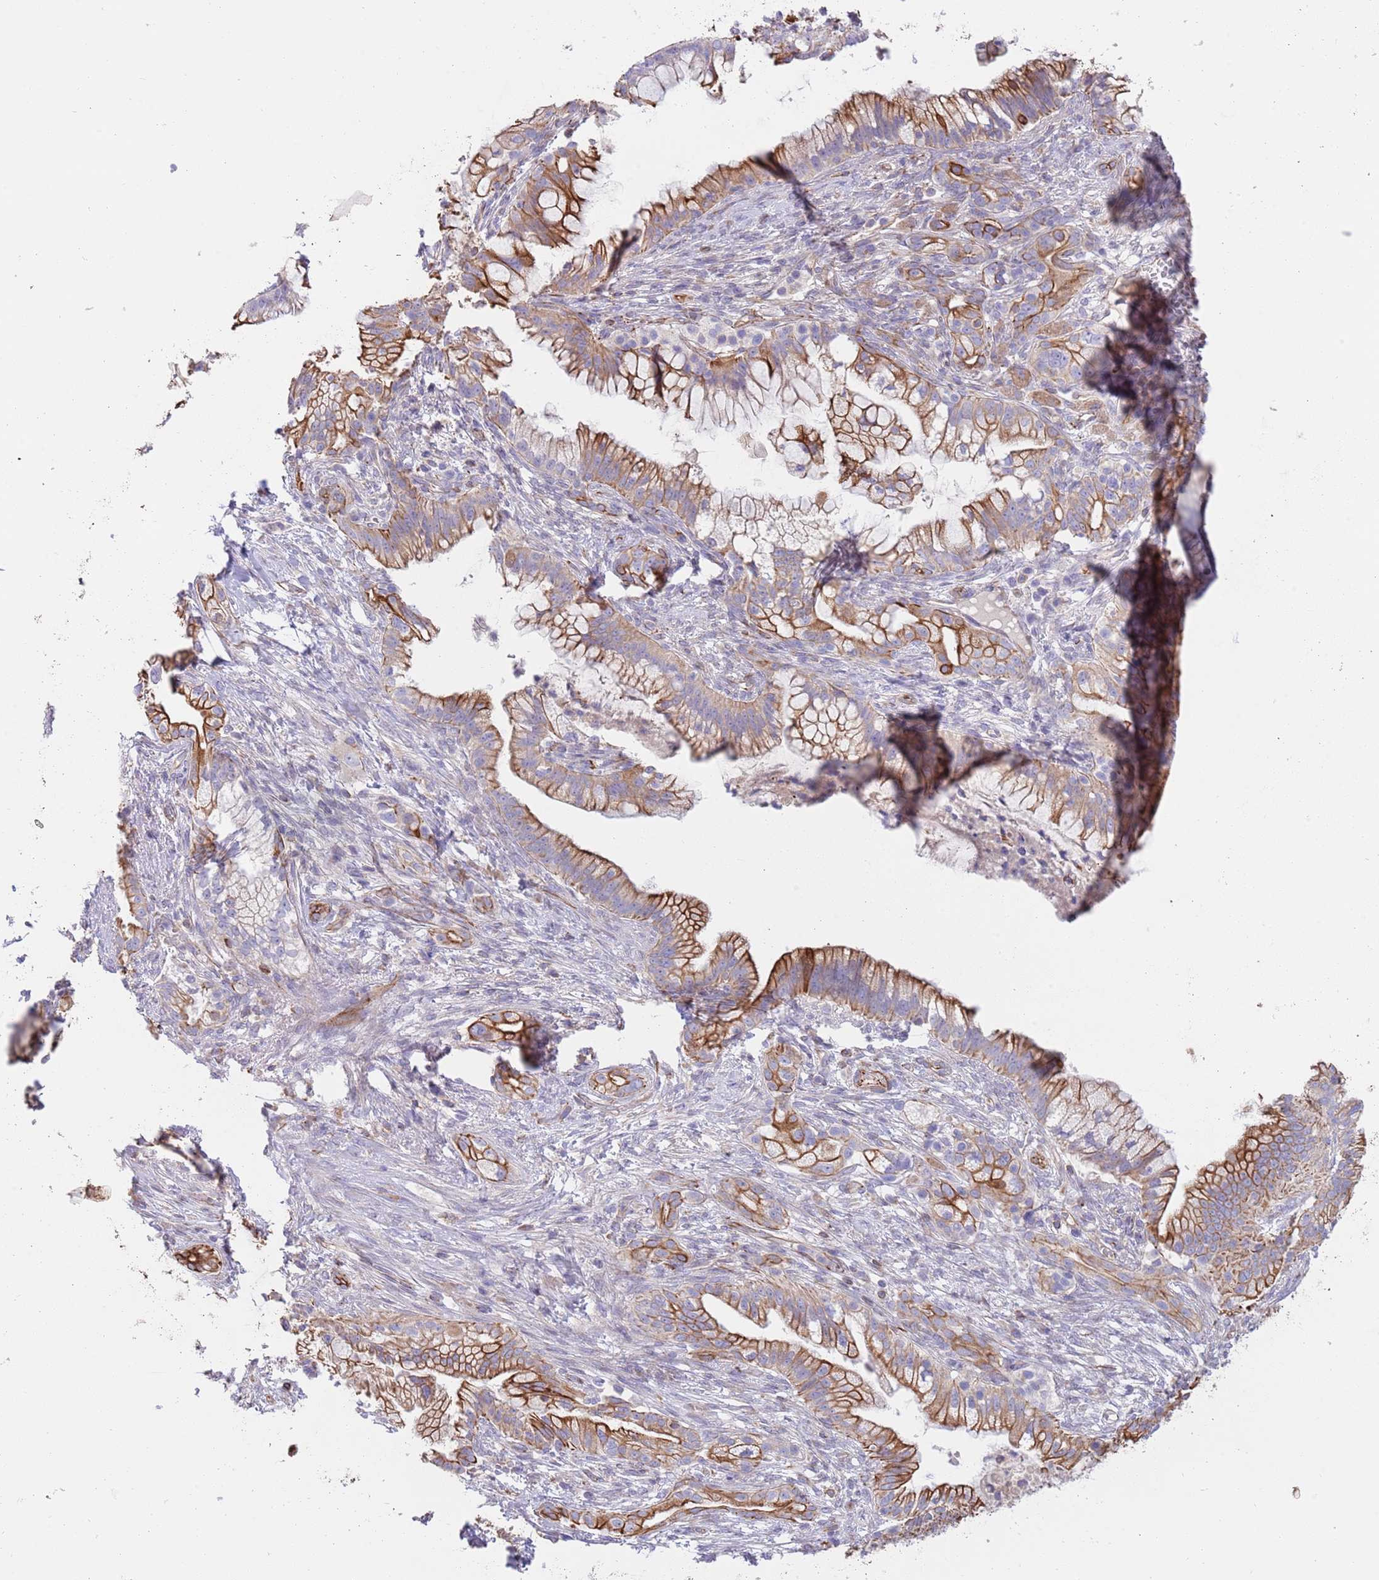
{"staining": {"intensity": "moderate", "quantity": "25%-75%", "location": "cytoplasmic/membranous"}, "tissue": "pancreatic cancer", "cell_type": "Tumor cells", "image_type": "cancer", "snomed": [{"axis": "morphology", "description": "Adenocarcinoma, NOS"}, {"axis": "topography", "description": "Pancreas"}], "caption": "Immunohistochemical staining of human pancreatic adenocarcinoma exhibits medium levels of moderate cytoplasmic/membranous positivity in about 25%-75% of tumor cells.", "gene": "MOGAT1", "patient": {"sex": "male", "age": 44}}